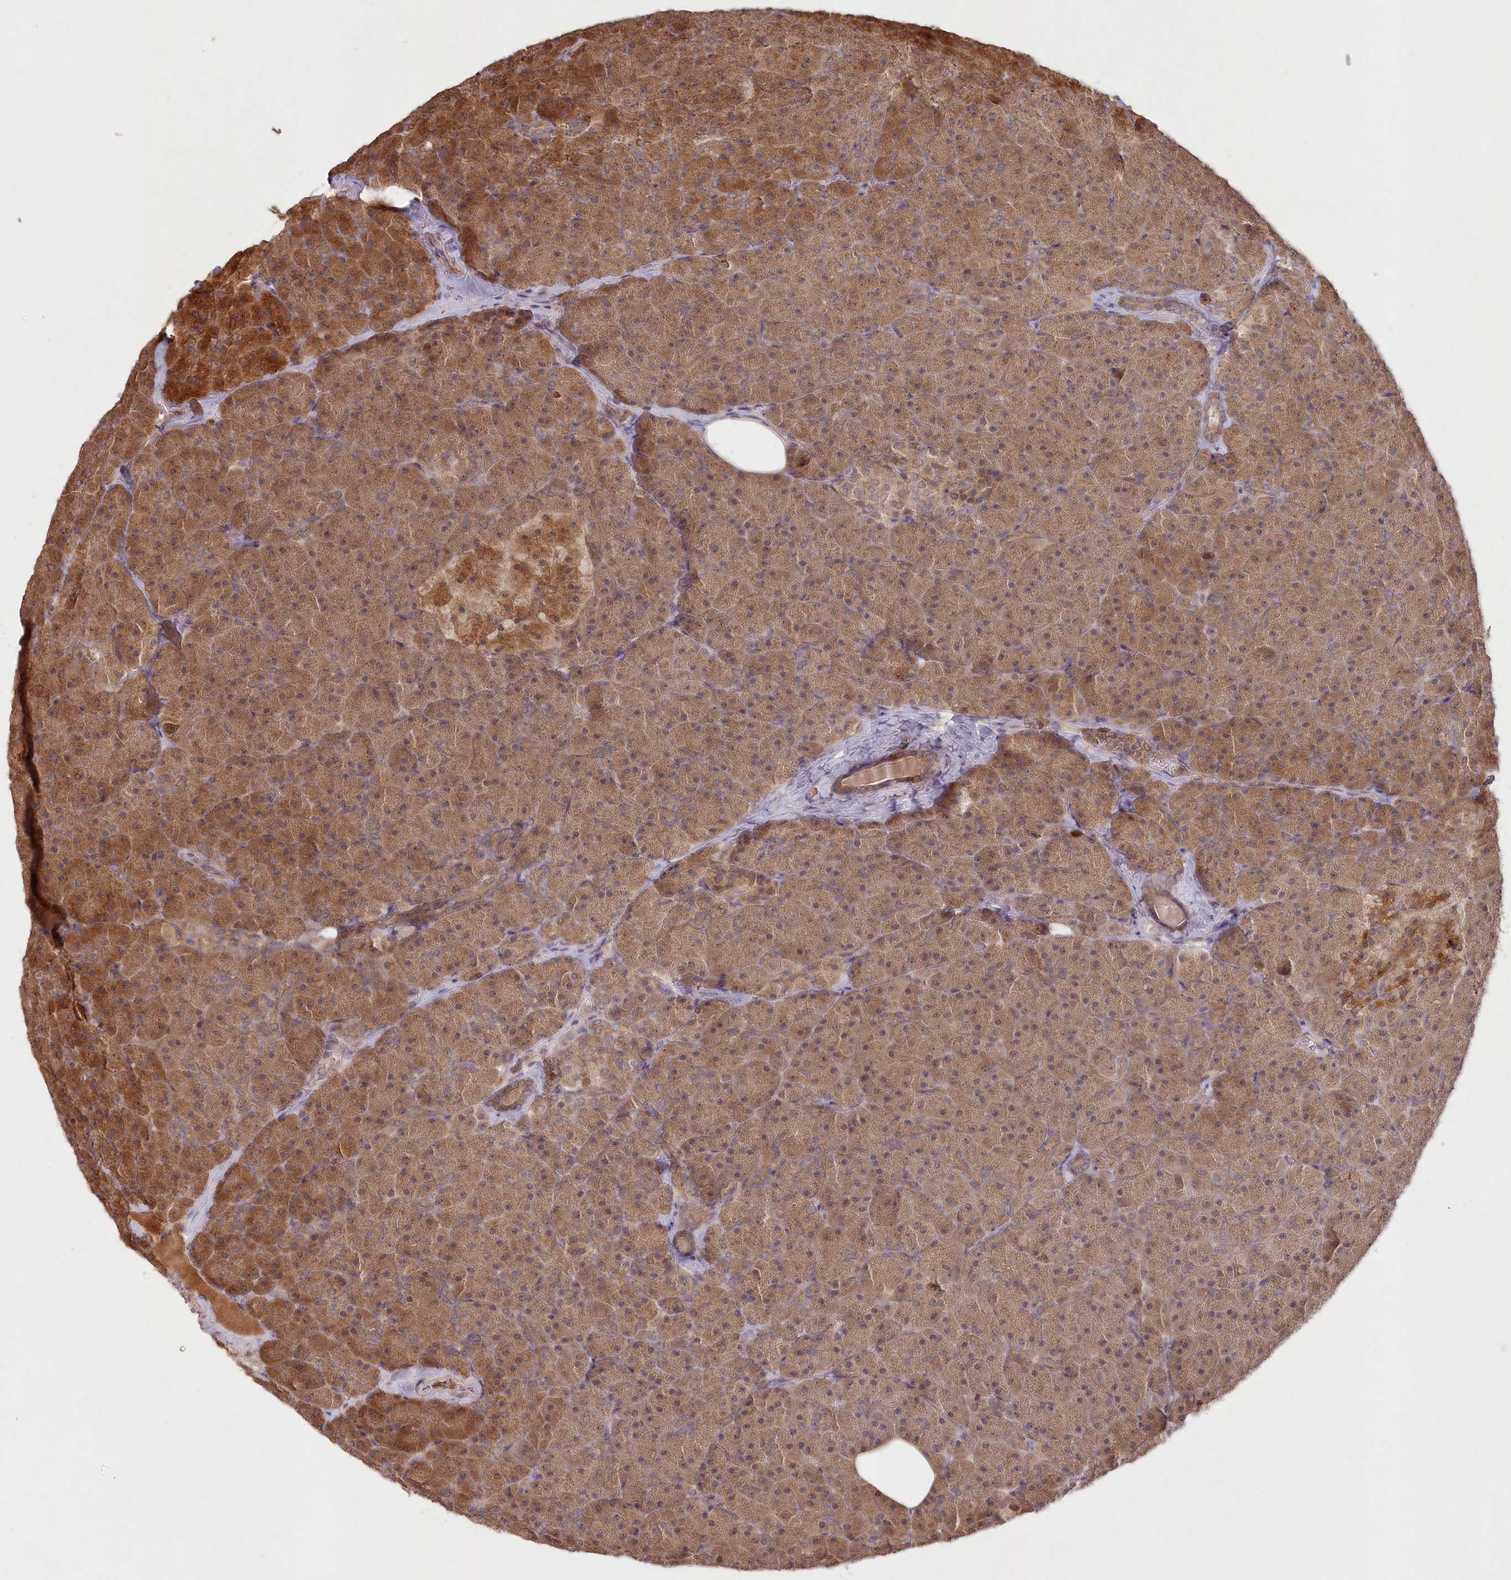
{"staining": {"intensity": "strong", "quantity": ">75%", "location": "cytoplasmic/membranous"}, "tissue": "pancreas", "cell_type": "Exocrine glandular cells", "image_type": "normal", "snomed": [{"axis": "morphology", "description": "Normal tissue, NOS"}, {"axis": "topography", "description": "Pancreas"}], "caption": "The histopathology image displays immunohistochemical staining of benign pancreas. There is strong cytoplasmic/membranous positivity is identified in about >75% of exocrine glandular cells. The protein of interest is shown in brown color, while the nuclei are stained blue.", "gene": "IRAK1BP1", "patient": {"sex": "male", "age": 36}}